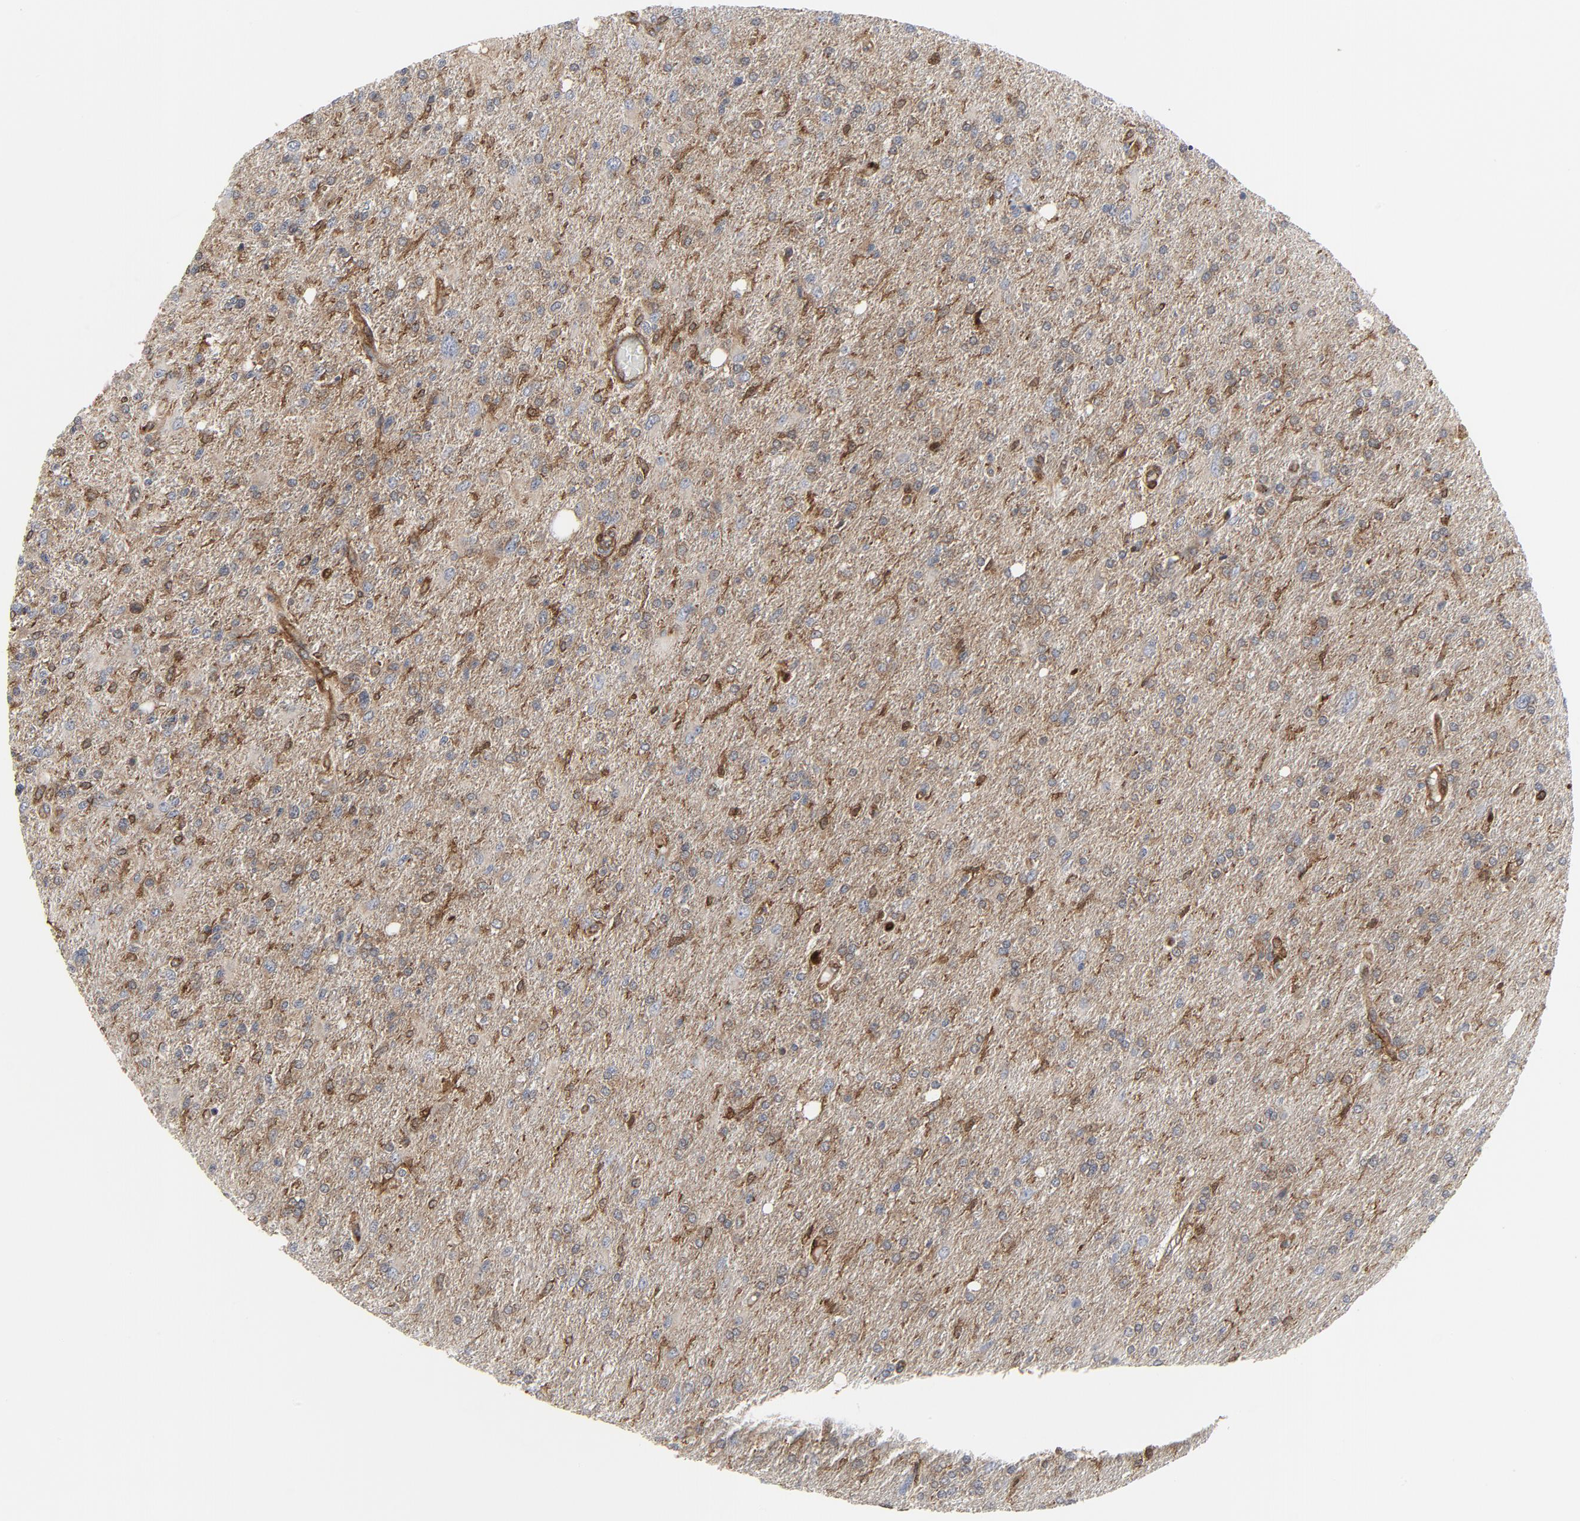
{"staining": {"intensity": "weak", "quantity": ">75%", "location": "cytoplasmic/membranous"}, "tissue": "glioma", "cell_type": "Tumor cells", "image_type": "cancer", "snomed": [{"axis": "morphology", "description": "Glioma, malignant, High grade"}, {"axis": "topography", "description": "Cerebral cortex"}], "caption": "Immunohistochemical staining of glioma reveals low levels of weak cytoplasmic/membranous positivity in approximately >75% of tumor cells.", "gene": "YES1", "patient": {"sex": "male", "age": 76}}